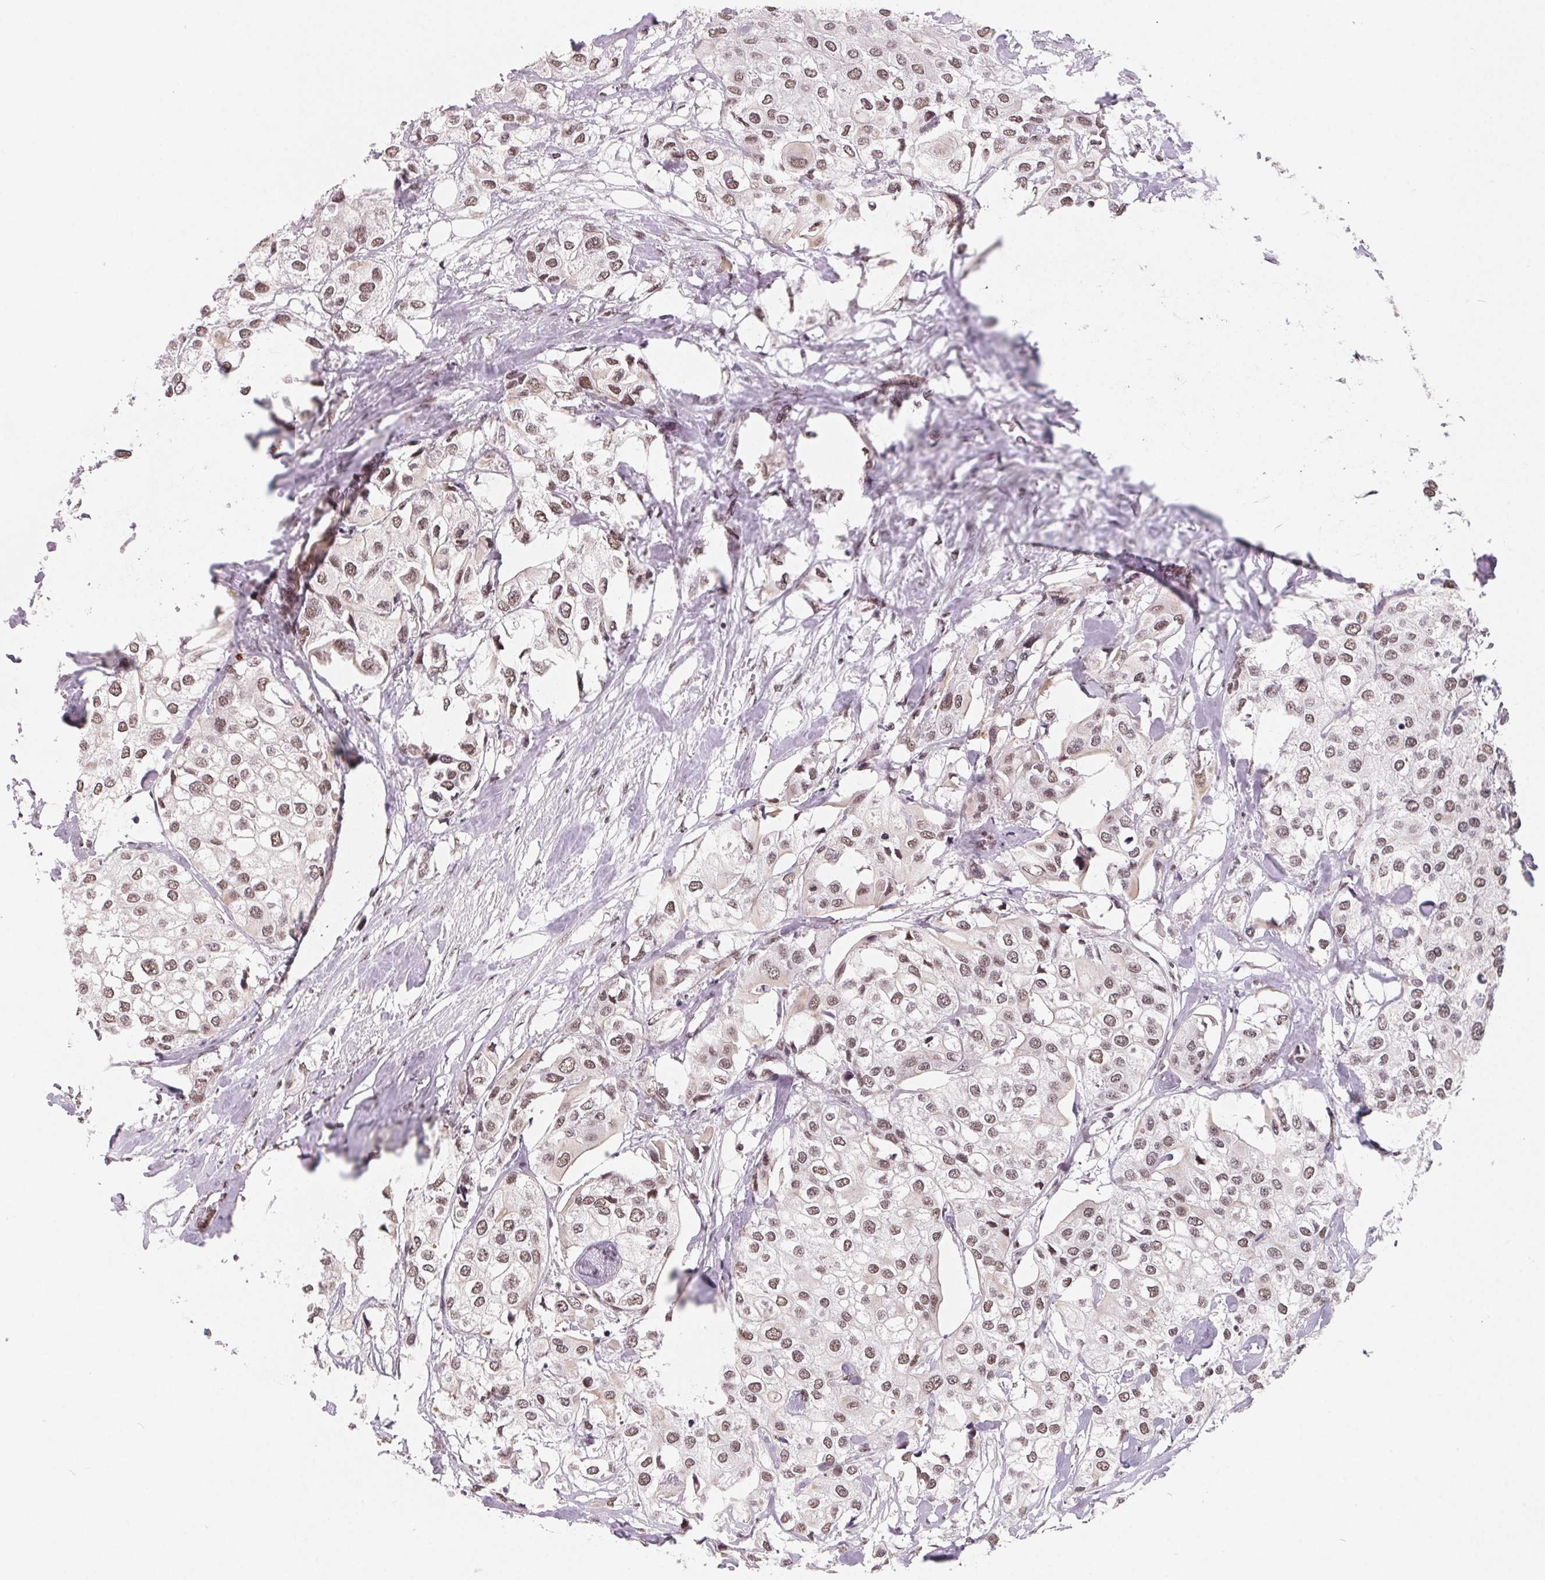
{"staining": {"intensity": "moderate", "quantity": ">75%", "location": "nuclear"}, "tissue": "urothelial cancer", "cell_type": "Tumor cells", "image_type": "cancer", "snomed": [{"axis": "morphology", "description": "Urothelial carcinoma, High grade"}, {"axis": "topography", "description": "Urinary bladder"}], "caption": "An image of human urothelial cancer stained for a protein reveals moderate nuclear brown staining in tumor cells.", "gene": "TCERG1", "patient": {"sex": "male", "age": 64}}